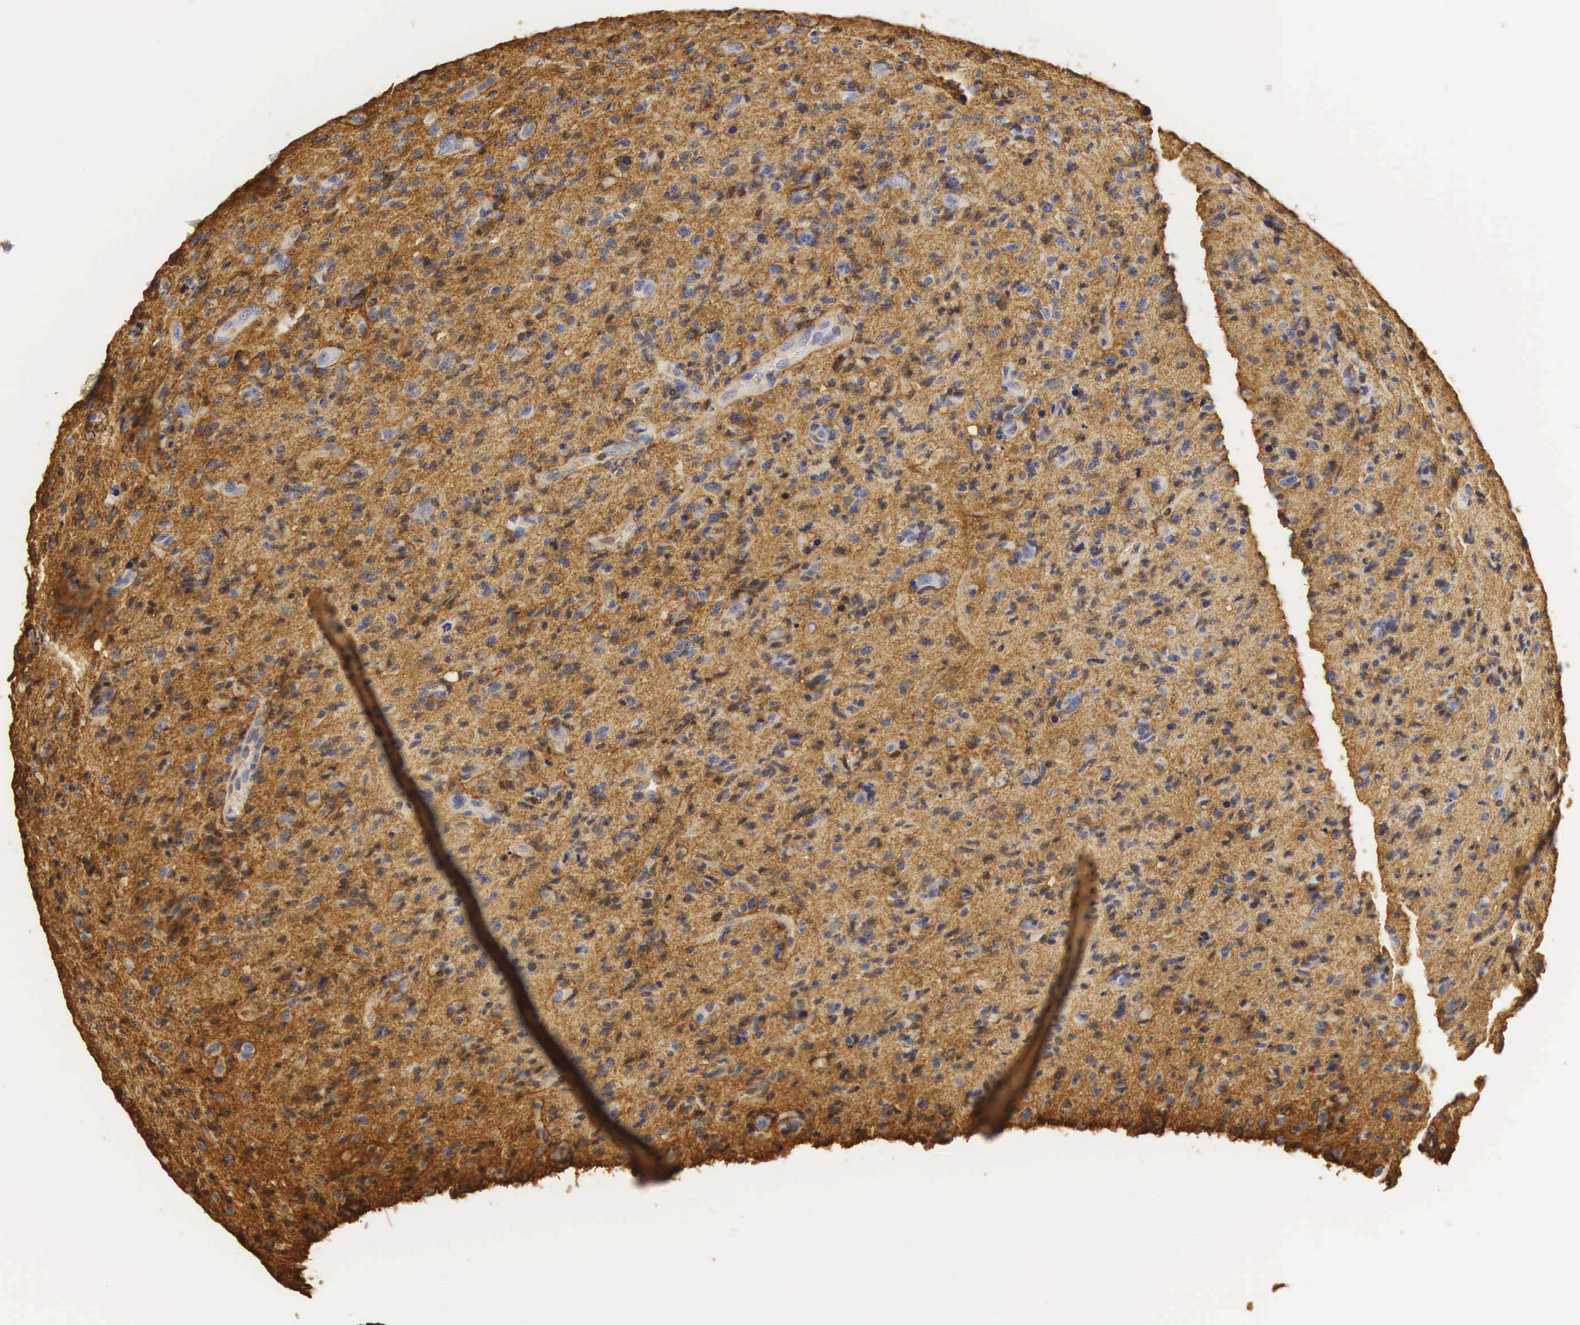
{"staining": {"intensity": "strong", "quantity": ">75%", "location": "cytoplasmic/membranous"}, "tissue": "glioma", "cell_type": "Tumor cells", "image_type": "cancer", "snomed": [{"axis": "morphology", "description": "Glioma, malignant, High grade"}, {"axis": "topography", "description": "Brain"}], "caption": "Protein staining by immunohistochemistry shows strong cytoplasmic/membranous expression in approximately >75% of tumor cells in malignant glioma (high-grade).", "gene": "CD99", "patient": {"sex": "male", "age": 36}}